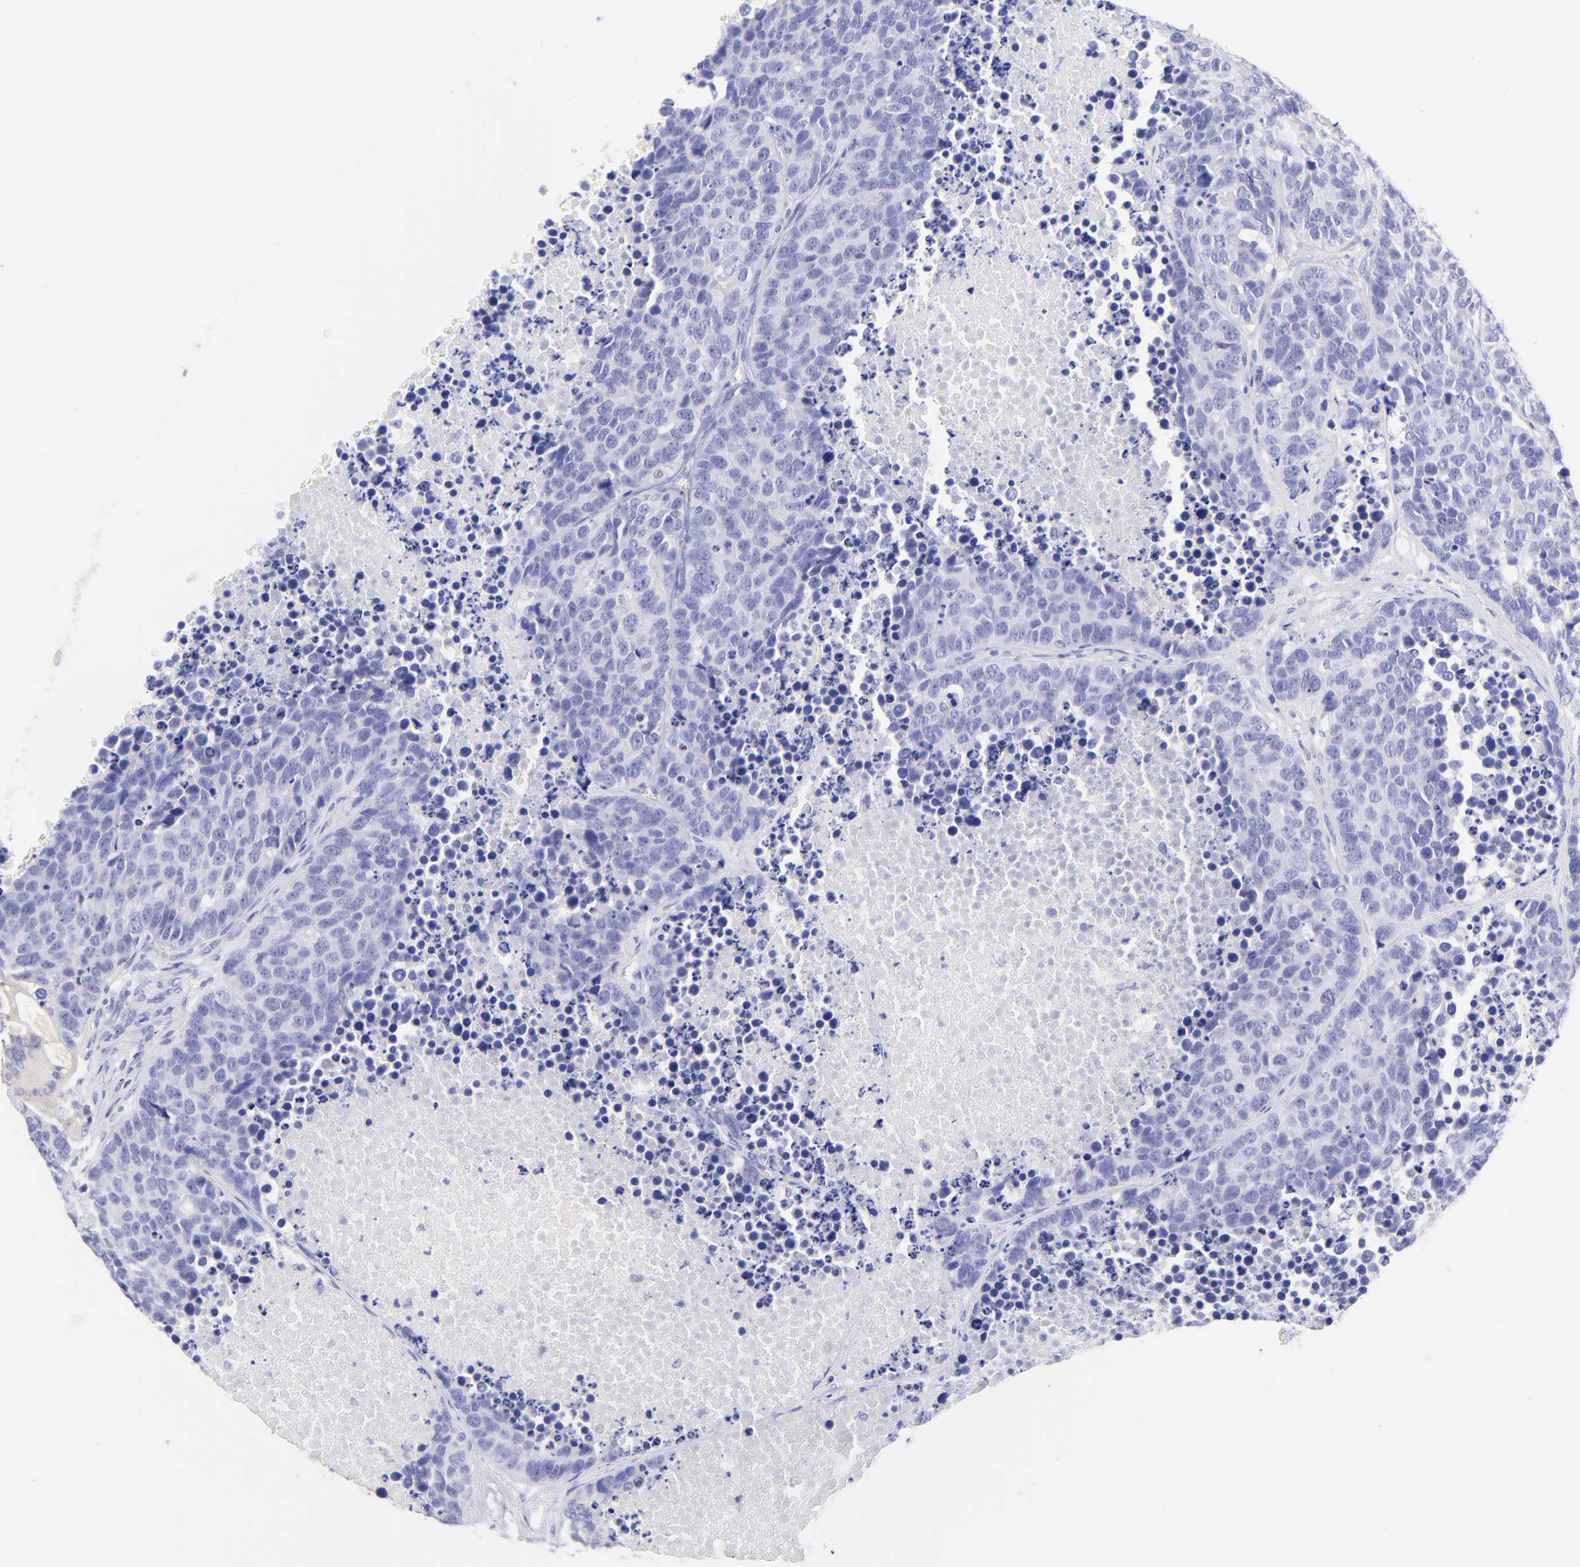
{"staining": {"intensity": "negative", "quantity": "none", "location": "none"}, "tissue": "carcinoid", "cell_type": "Tumor cells", "image_type": "cancer", "snomed": [{"axis": "morphology", "description": "Carcinoid, malignant, NOS"}, {"axis": "topography", "description": "Lung"}], "caption": "Human carcinoid (malignant) stained for a protein using immunohistochemistry displays no expression in tumor cells.", "gene": "FRMPD3", "patient": {"sex": "male", "age": 60}}